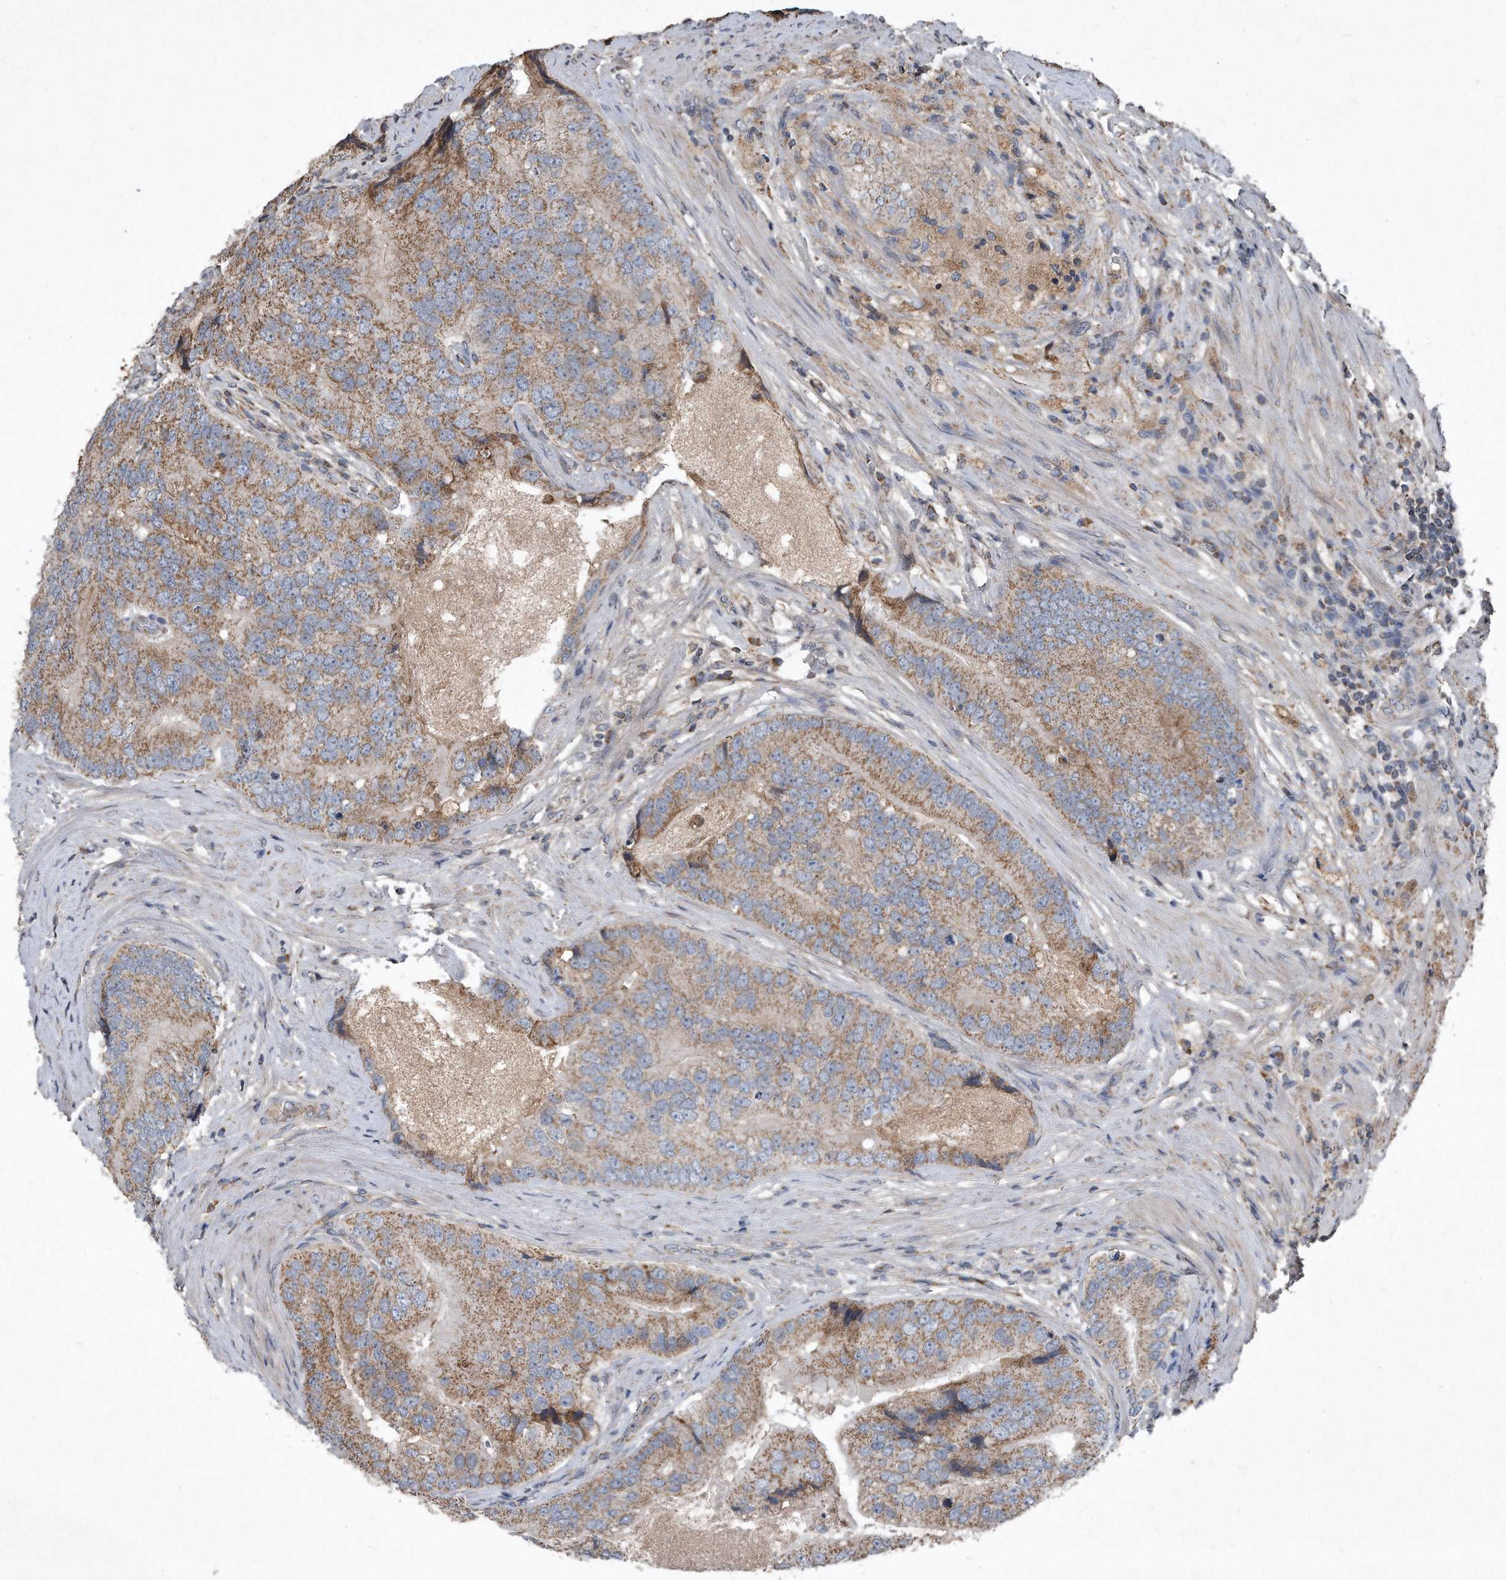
{"staining": {"intensity": "moderate", "quantity": ">75%", "location": "cytoplasmic/membranous"}, "tissue": "prostate cancer", "cell_type": "Tumor cells", "image_type": "cancer", "snomed": [{"axis": "morphology", "description": "Adenocarcinoma, High grade"}, {"axis": "topography", "description": "Prostate"}], "caption": "High-magnification brightfield microscopy of high-grade adenocarcinoma (prostate) stained with DAB (brown) and counterstained with hematoxylin (blue). tumor cells exhibit moderate cytoplasmic/membranous staining is identified in approximately>75% of cells.", "gene": "SDHA", "patient": {"sex": "male", "age": 70}}